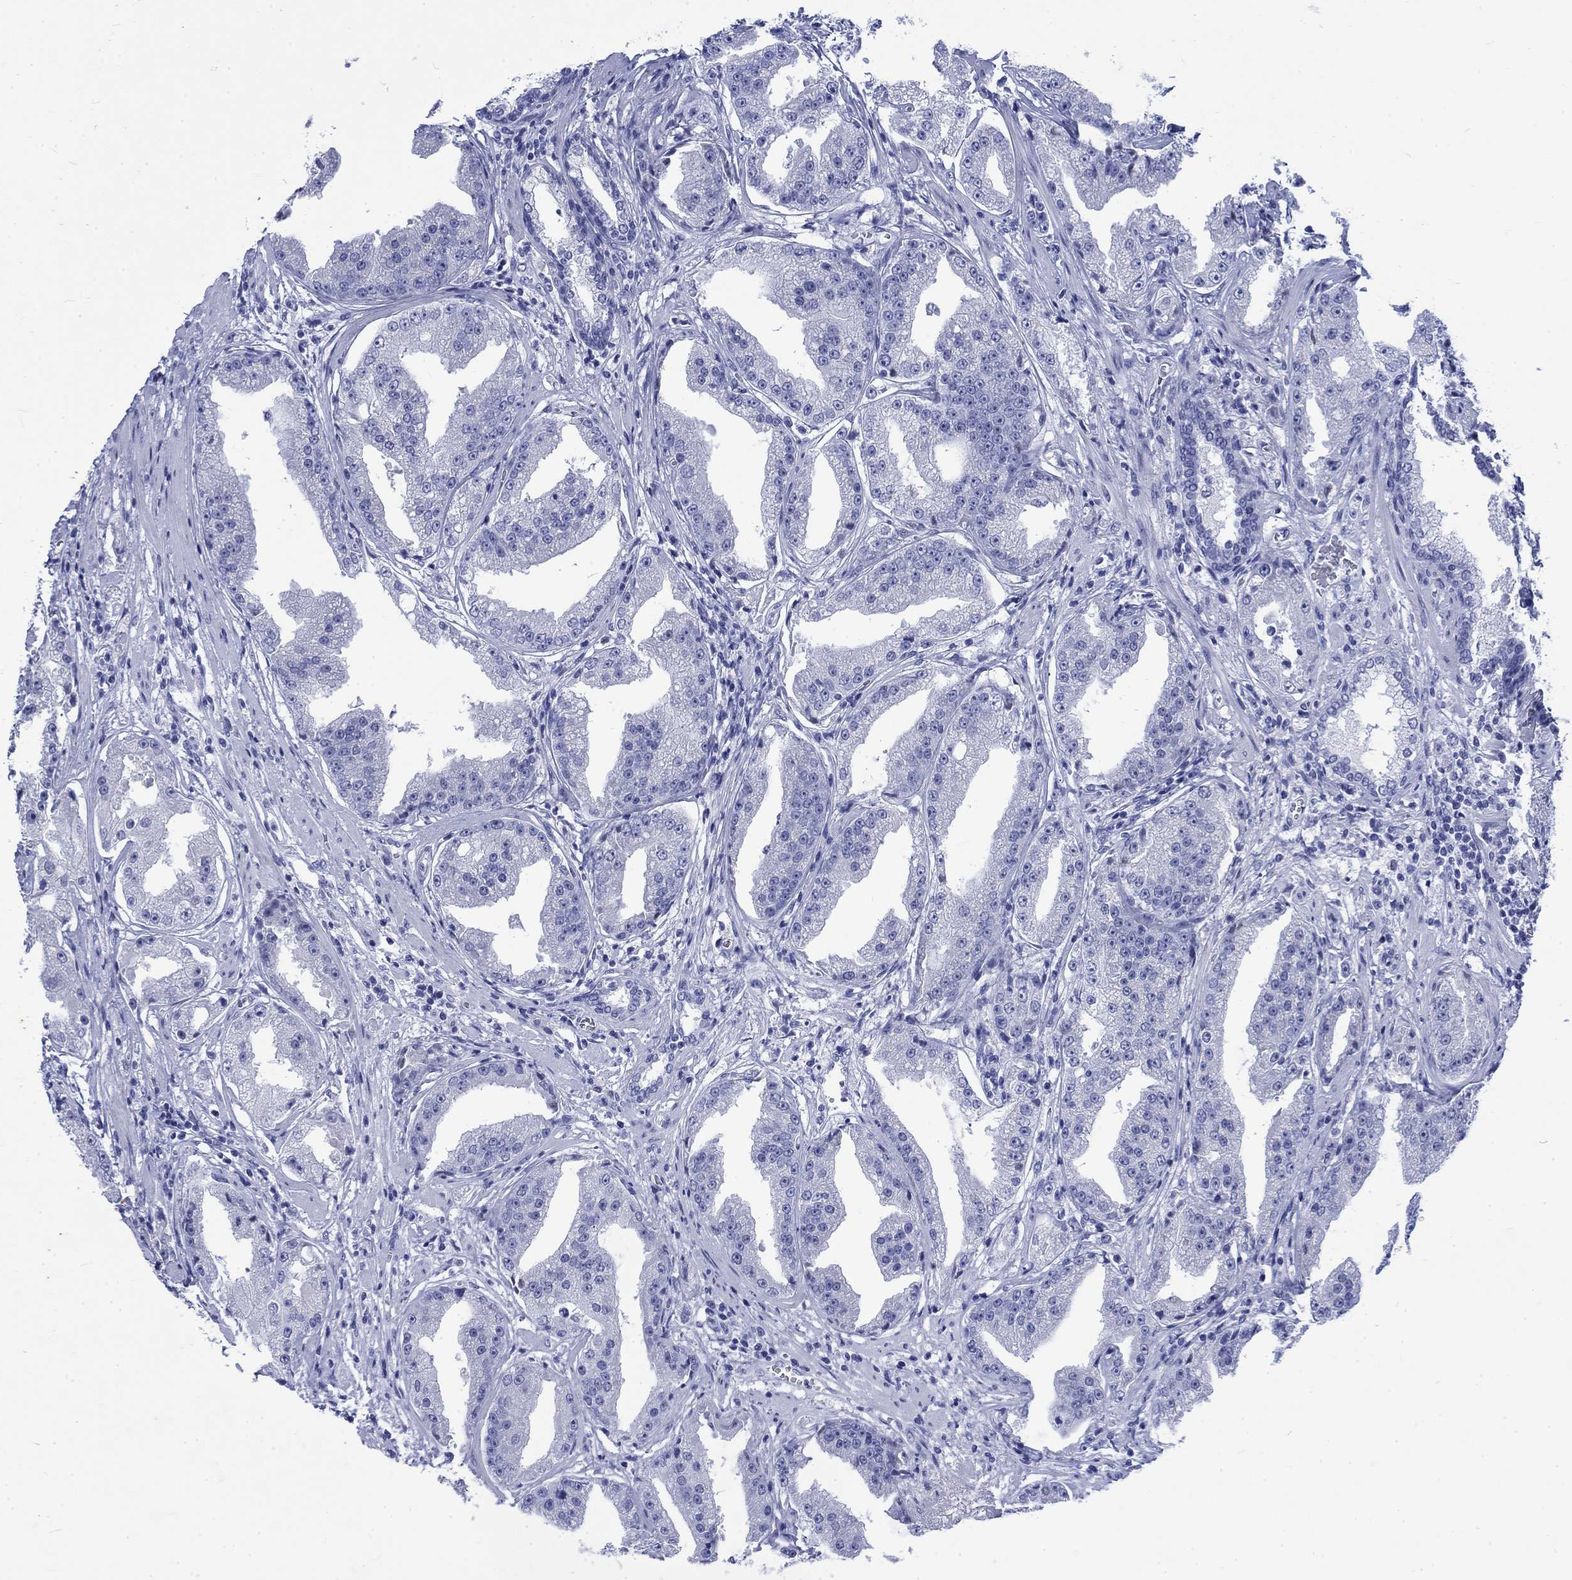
{"staining": {"intensity": "negative", "quantity": "none", "location": "none"}, "tissue": "prostate cancer", "cell_type": "Tumor cells", "image_type": "cancer", "snomed": [{"axis": "morphology", "description": "Adenocarcinoma, Low grade"}, {"axis": "topography", "description": "Prostate"}], "caption": "Immunohistochemistry image of neoplastic tissue: human prostate adenocarcinoma (low-grade) stained with DAB (3,3'-diaminobenzidine) reveals no significant protein expression in tumor cells.", "gene": "KRT76", "patient": {"sex": "male", "age": 62}}